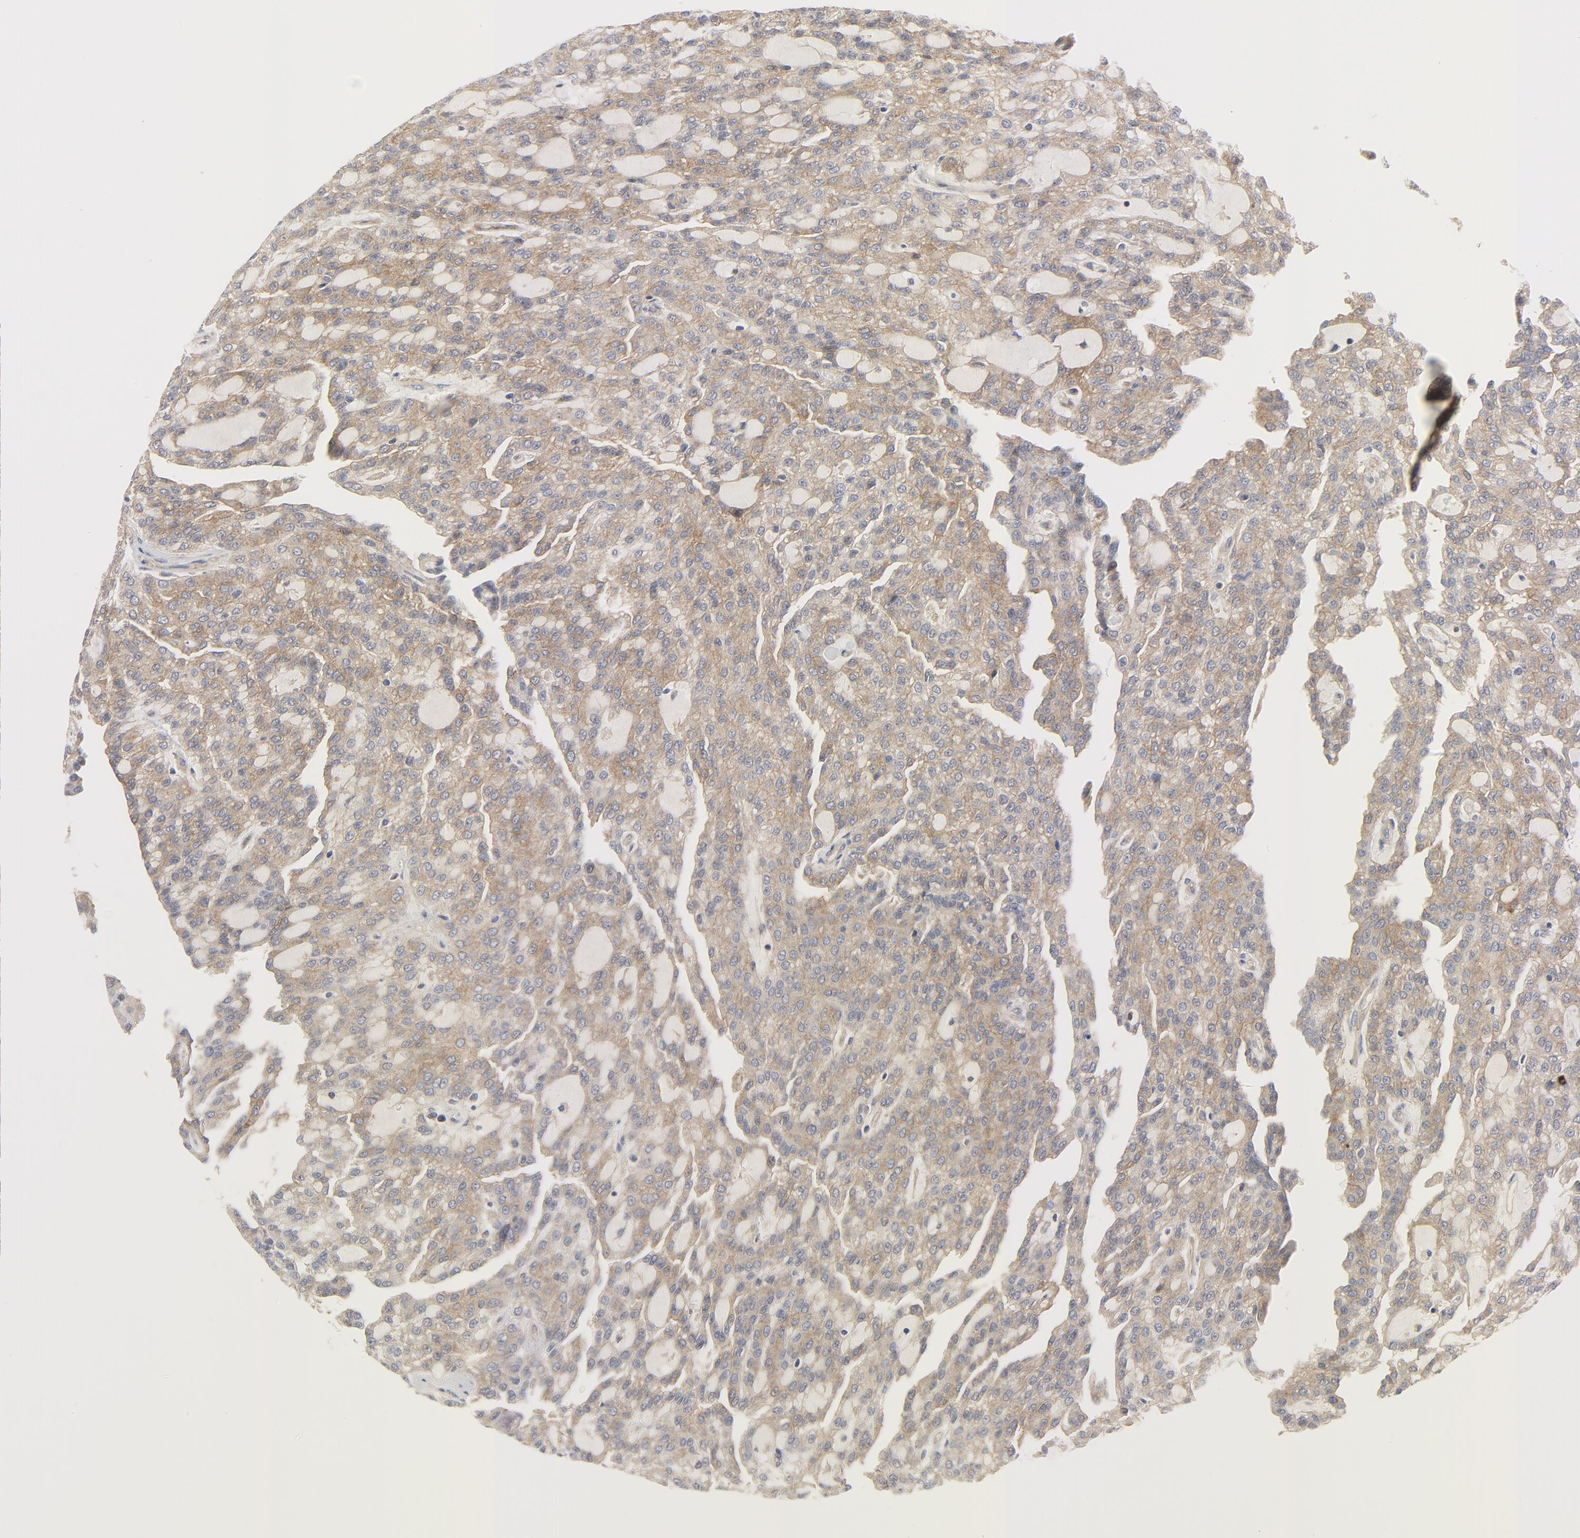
{"staining": {"intensity": "weak", "quantity": ">75%", "location": "cytoplasmic/membranous"}, "tissue": "renal cancer", "cell_type": "Tumor cells", "image_type": "cancer", "snomed": [{"axis": "morphology", "description": "Adenocarcinoma, NOS"}, {"axis": "topography", "description": "Kidney"}], "caption": "Immunohistochemistry (IHC) of human renal cancer shows low levels of weak cytoplasmic/membranous staining in approximately >75% of tumor cells.", "gene": "MAP2K7", "patient": {"sex": "male", "age": 63}}